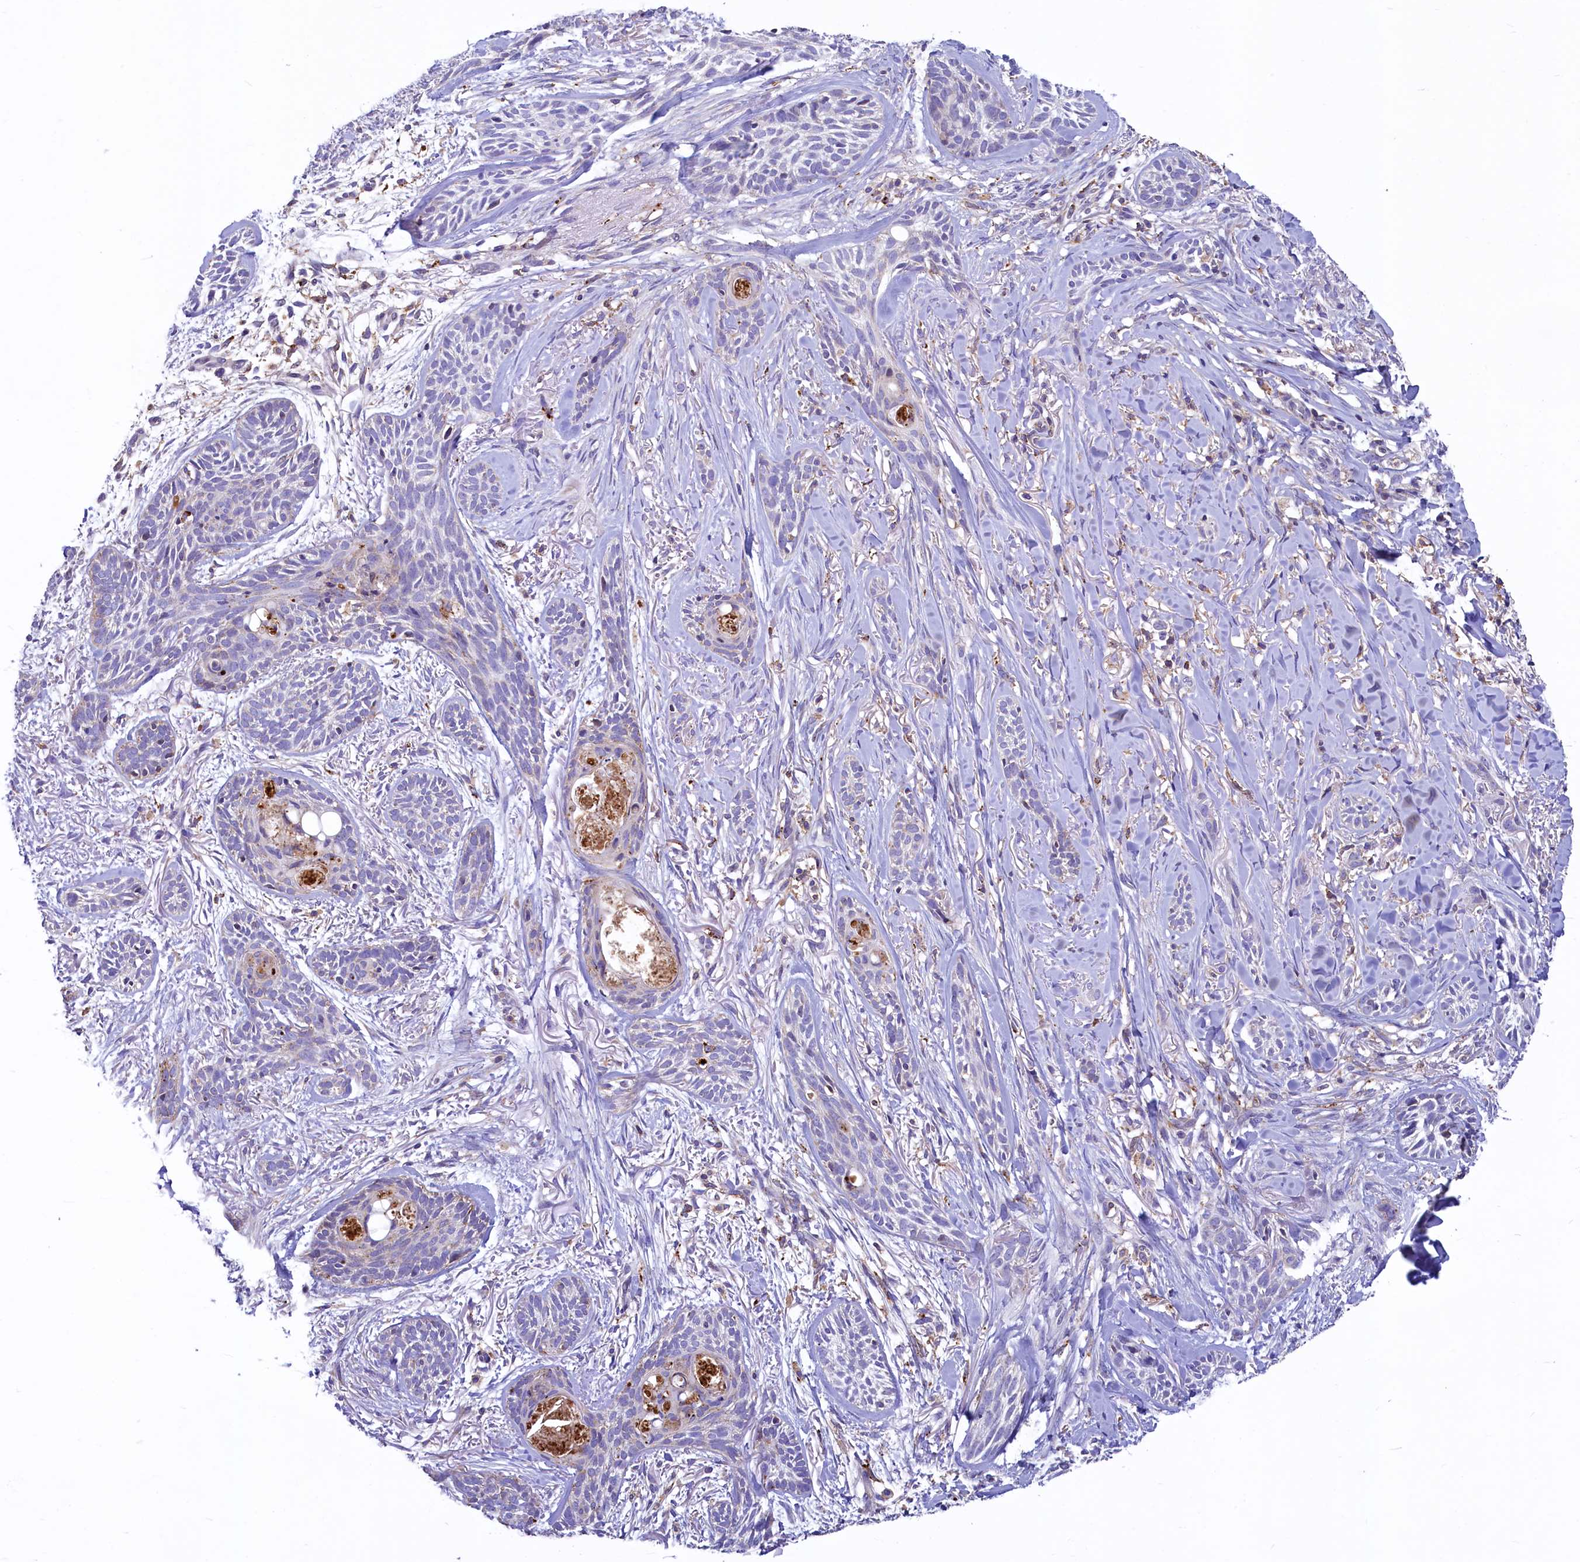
{"staining": {"intensity": "negative", "quantity": "none", "location": "none"}, "tissue": "skin cancer", "cell_type": "Tumor cells", "image_type": "cancer", "snomed": [{"axis": "morphology", "description": "Basal cell carcinoma"}, {"axis": "topography", "description": "Skin"}], "caption": "Image shows no protein staining in tumor cells of skin cancer (basal cell carcinoma) tissue. (Immunohistochemistry (ihc), brightfield microscopy, high magnification).", "gene": "HPS6", "patient": {"sex": "female", "age": 59}}